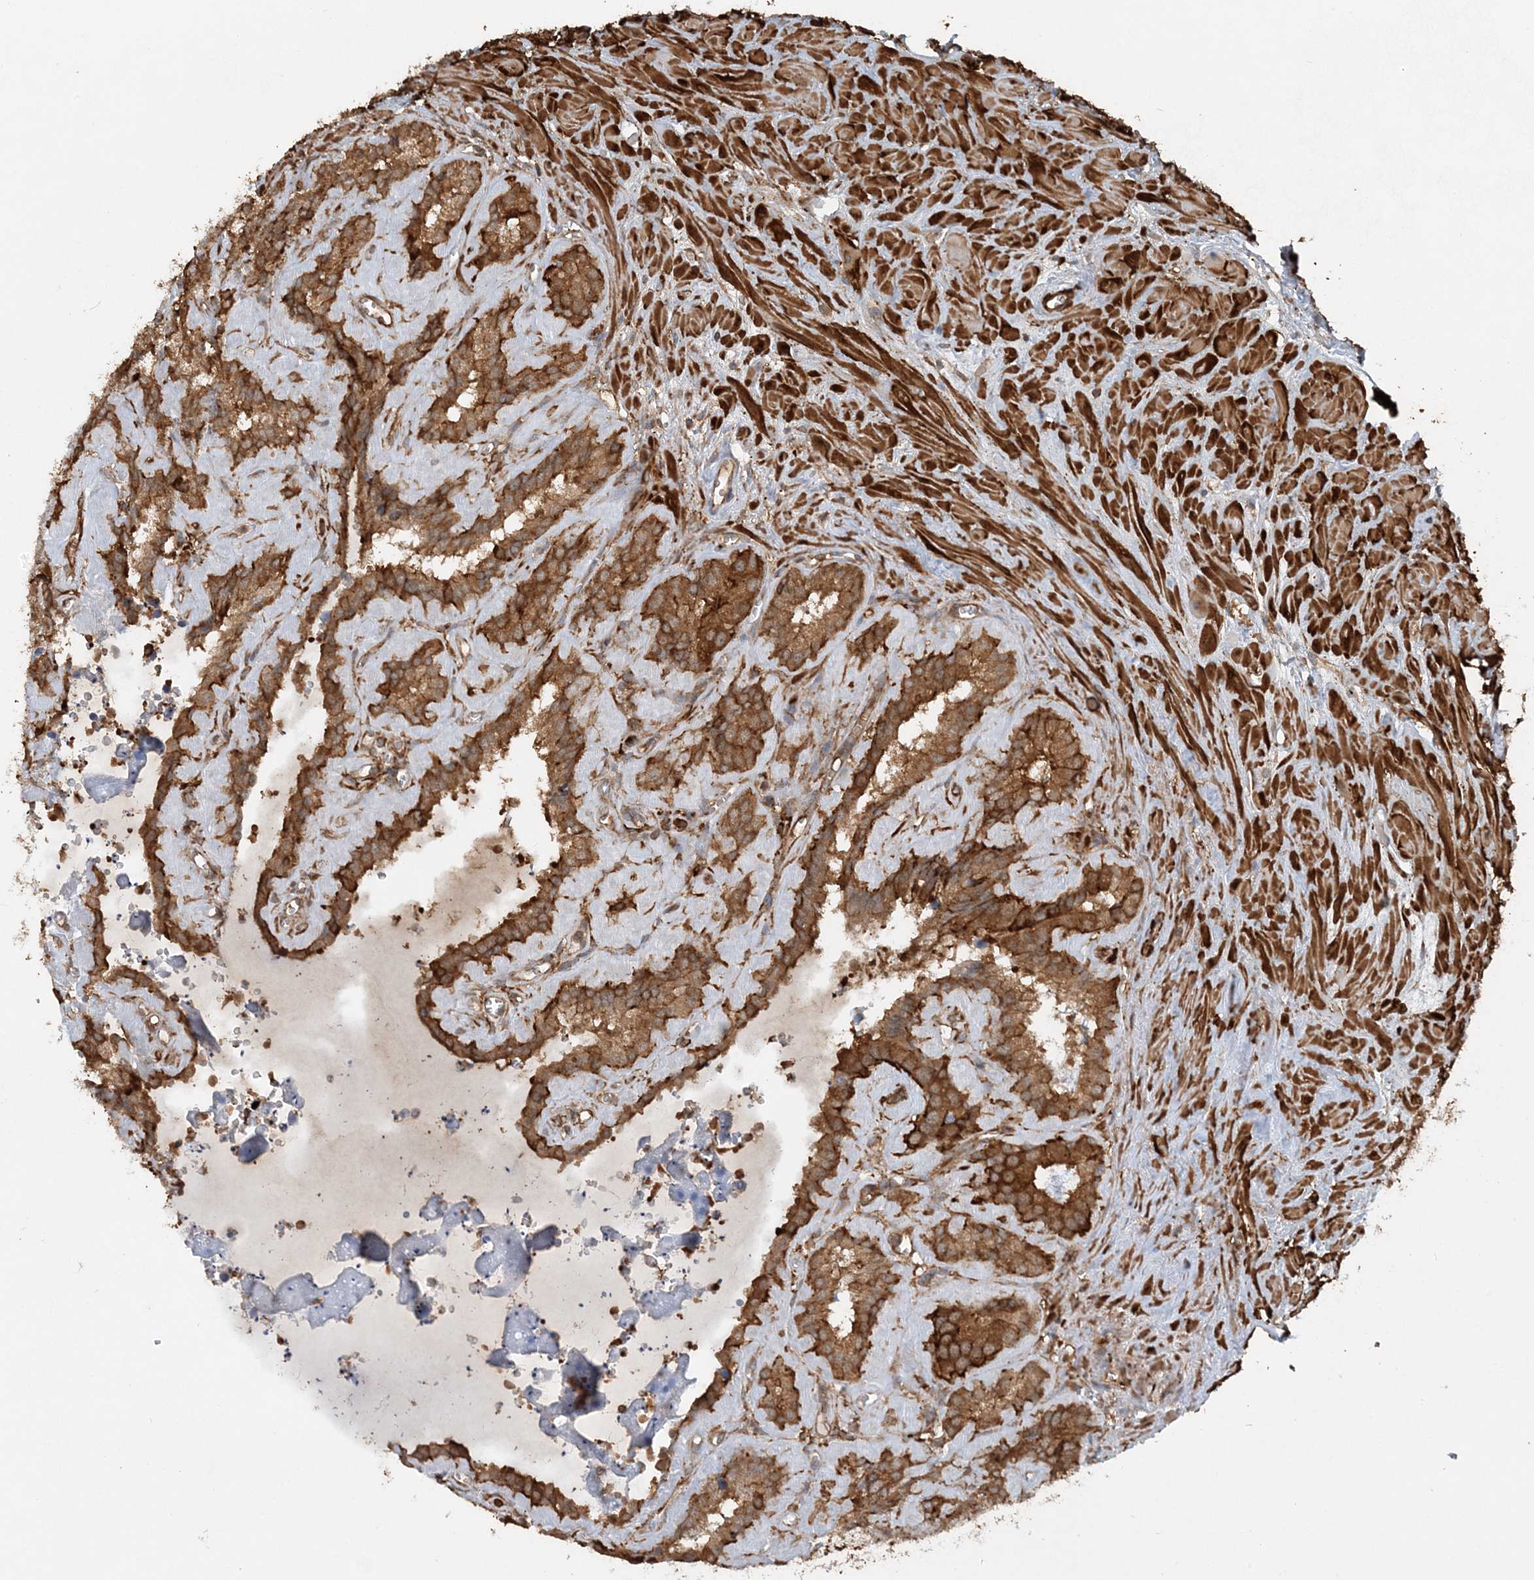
{"staining": {"intensity": "strong", "quantity": ">75%", "location": "cytoplasmic/membranous"}, "tissue": "seminal vesicle", "cell_type": "Glandular cells", "image_type": "normal", "snomed": [{"axis": "morphology", "description": "Normal tissue, NOS"}, {"axis": "topography", "description": "Prostate"}, {"axis": "topography", "description": "Seminal veicle"}], "caption": "High-power microscopy captured an immunohistochemistry photomicrograph of unremarkable seminal vesicle, revealing strong cytoplasmic/membranous staining in about >75% of glandular cells.", "gene": "DSTN", "patient": {"sex": "male", "age": 59}}